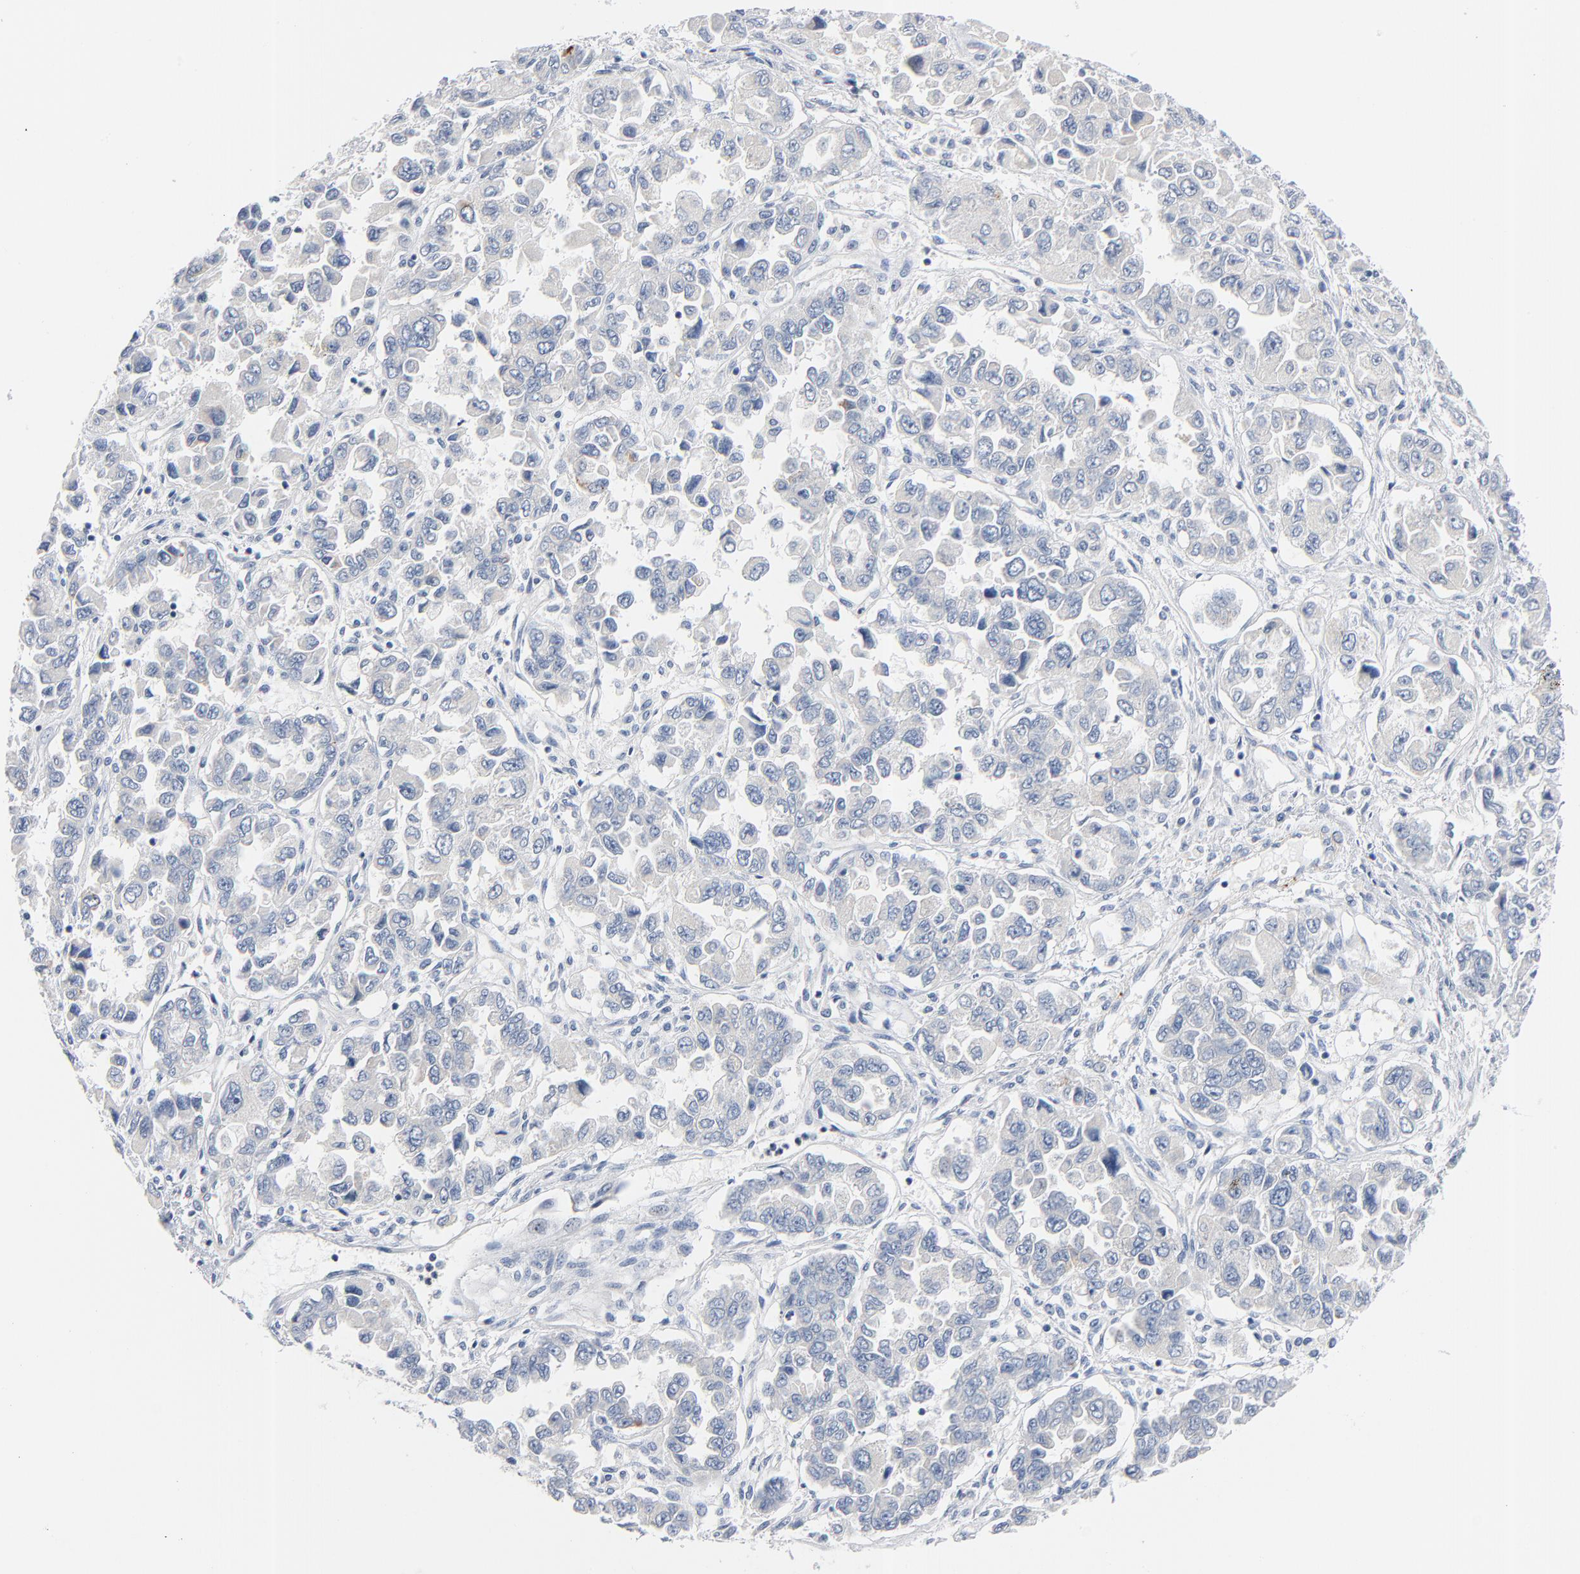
{"staining": {"intensity": "negative", "quantity": "none", "location": "none"}, "tissue": "ovarian cancer", "cell_type": "Tumor cells", "image_type": "cancer", "snomed": [{"axis": "morphology", "description": "Cystadenocarcinoma, serous, NOS"}, {"axis": "topography", "description": "Ovary"}], "caption": "IHC histopathology image of neoplastic tissue: human ovarian cancer stained with DAB (3,3'-diaminobenzidine) reveals no significant protein expression in tumor cells. (Stains: DAB immunohistochemistry (IHC) with hematoxylin counter stain, Microscopy: brightfield microscopy at high magnification).", "gene": "IFT43", "patient": {"sex": "female", "age": 84}}